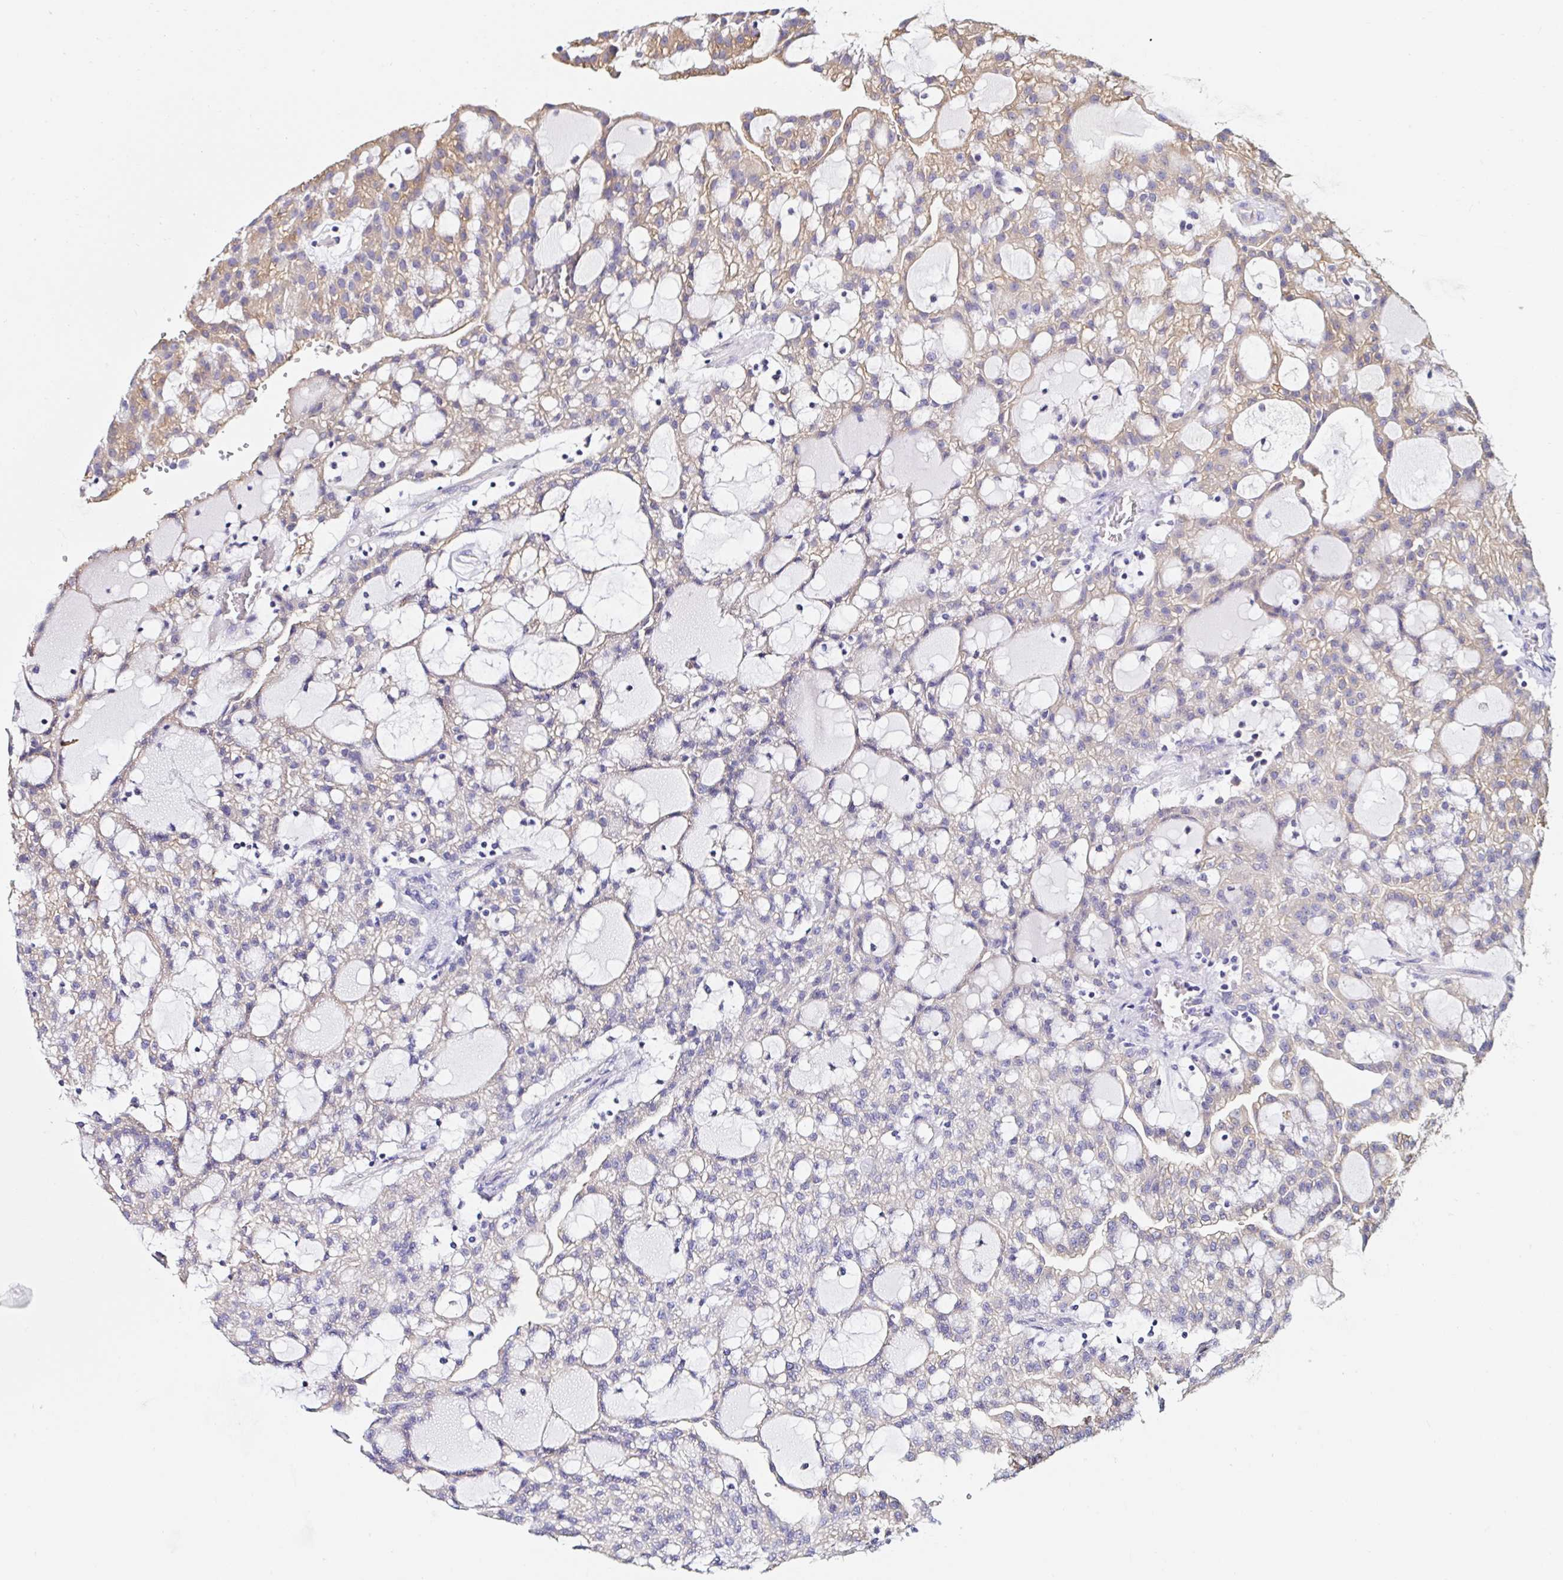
{"staining": {"intensity": "weak", "quantity": "25%-75%", "location": "cytoplasmic/membranous"}, "tissue": "renal cancer", "cell_type": "Tumor cells", "image_type": "cancer", "snomed": [{"axis": "morphology", "description": "Adenocarcinoma, NOS"}, {"axis": "topography", "description": "Kidney"}], "caption": "A histopathology image of human renal cancer stained for a protein exhibits weak cytoplasmic/membranous brown staining in tumor cells. The staining was performed using DAB, with brown indicating positive protein expression. Nuclei are stained blue with hematoxylin.", "gene": "RSRP1", "patient": {"sex": "male", "age": 63}}